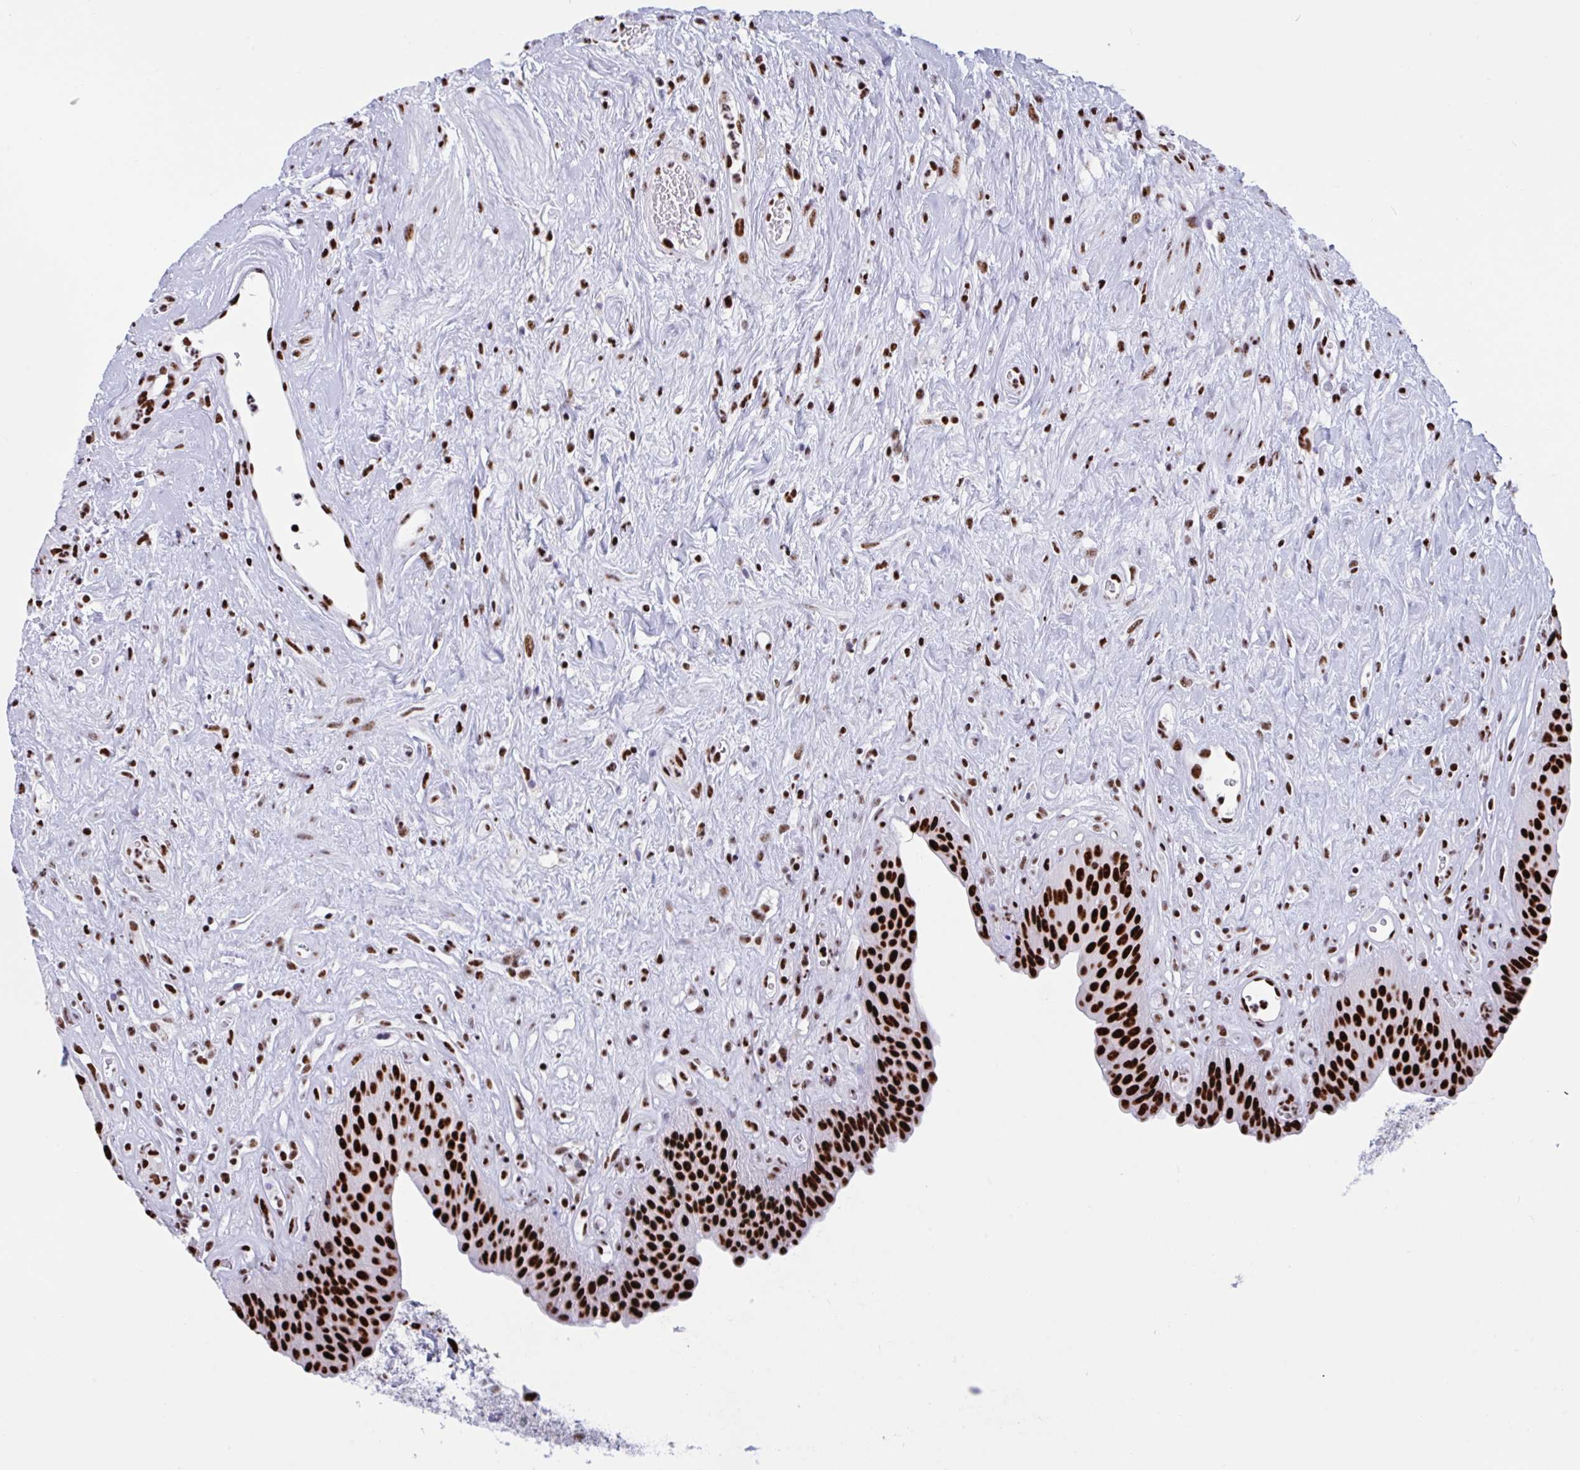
{"staining": {"intensity": "strong", "quantity": ">75%", "location": "nuclear"}, "tissue": "urinary bladder", "cell_type": "Urothelial cells", "image_type": "normal", "snomed": [{"axis": "morphology", "description": "Normal tissue, NOS"}, {"axis": "topography", "description": "Urinary bladder"}], "caption": "DAB (3,3'-diaminobenzidine) immunohistochemical staining of benign urinary bladder reveals strong nuclear protein positivity in approximately >75% of urothelial cells.", "gene": "IKZF2", "patient": {"sex": "female", "age": 56}}